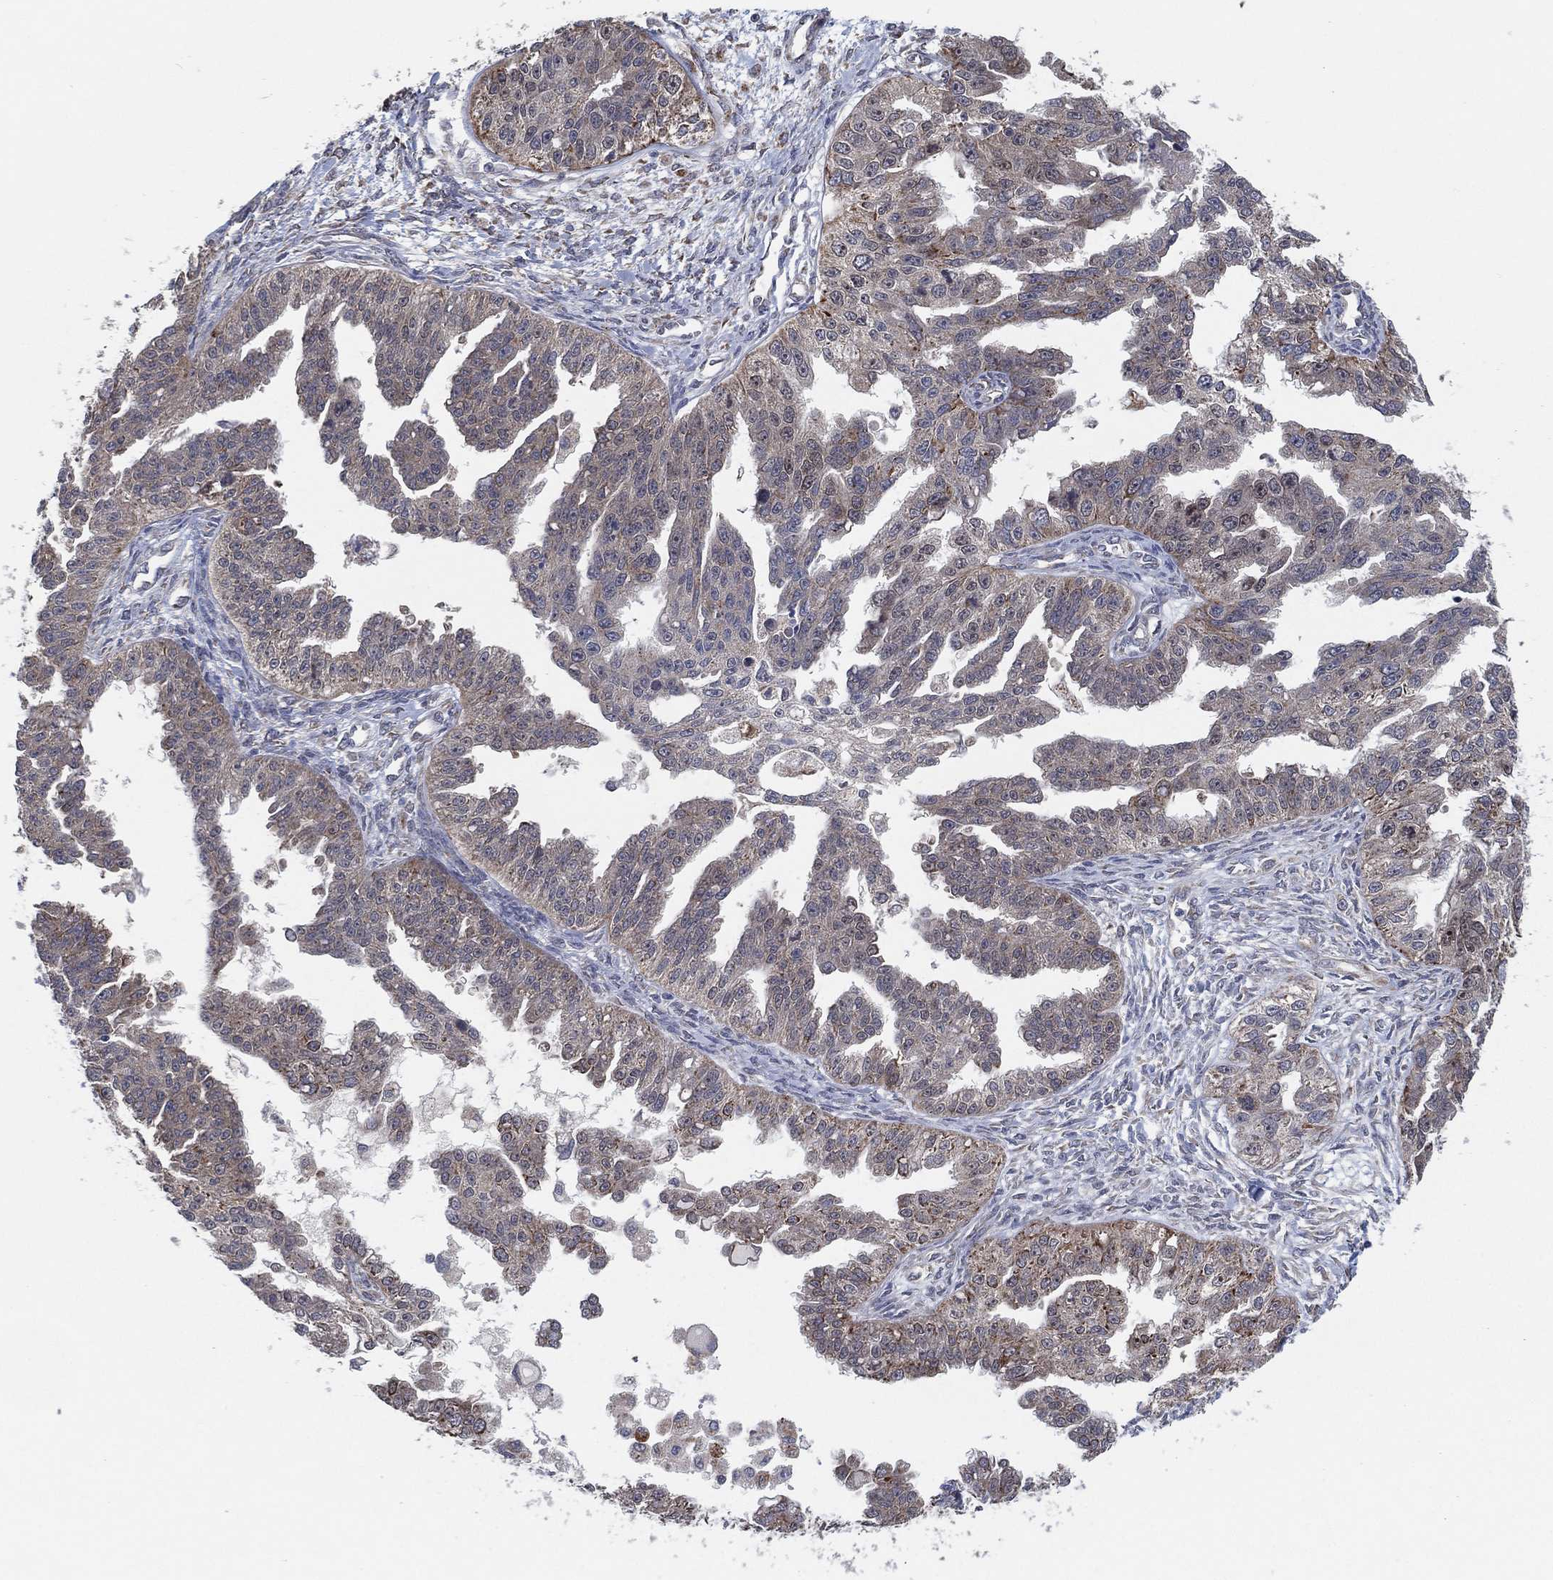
{"staining": {"intensity": "negative", "quantity": "none", "location": "none"}, "tissue": "ovarian cancer", "cell_type": "Tumor cells", "image_type": "cancer", "snomed": [{"axis": "morphology", "description": "Cystadenocarcinoma, serous, NOS"}, {"axis": "topography", "description": "Ovary"}], "caption": "Tumor cells are negative for brown protein staining in serous cystadenocarcinoma (ovarian).", "gene": "FAM104A", "patient": {"sex": "female", "age": 58}}